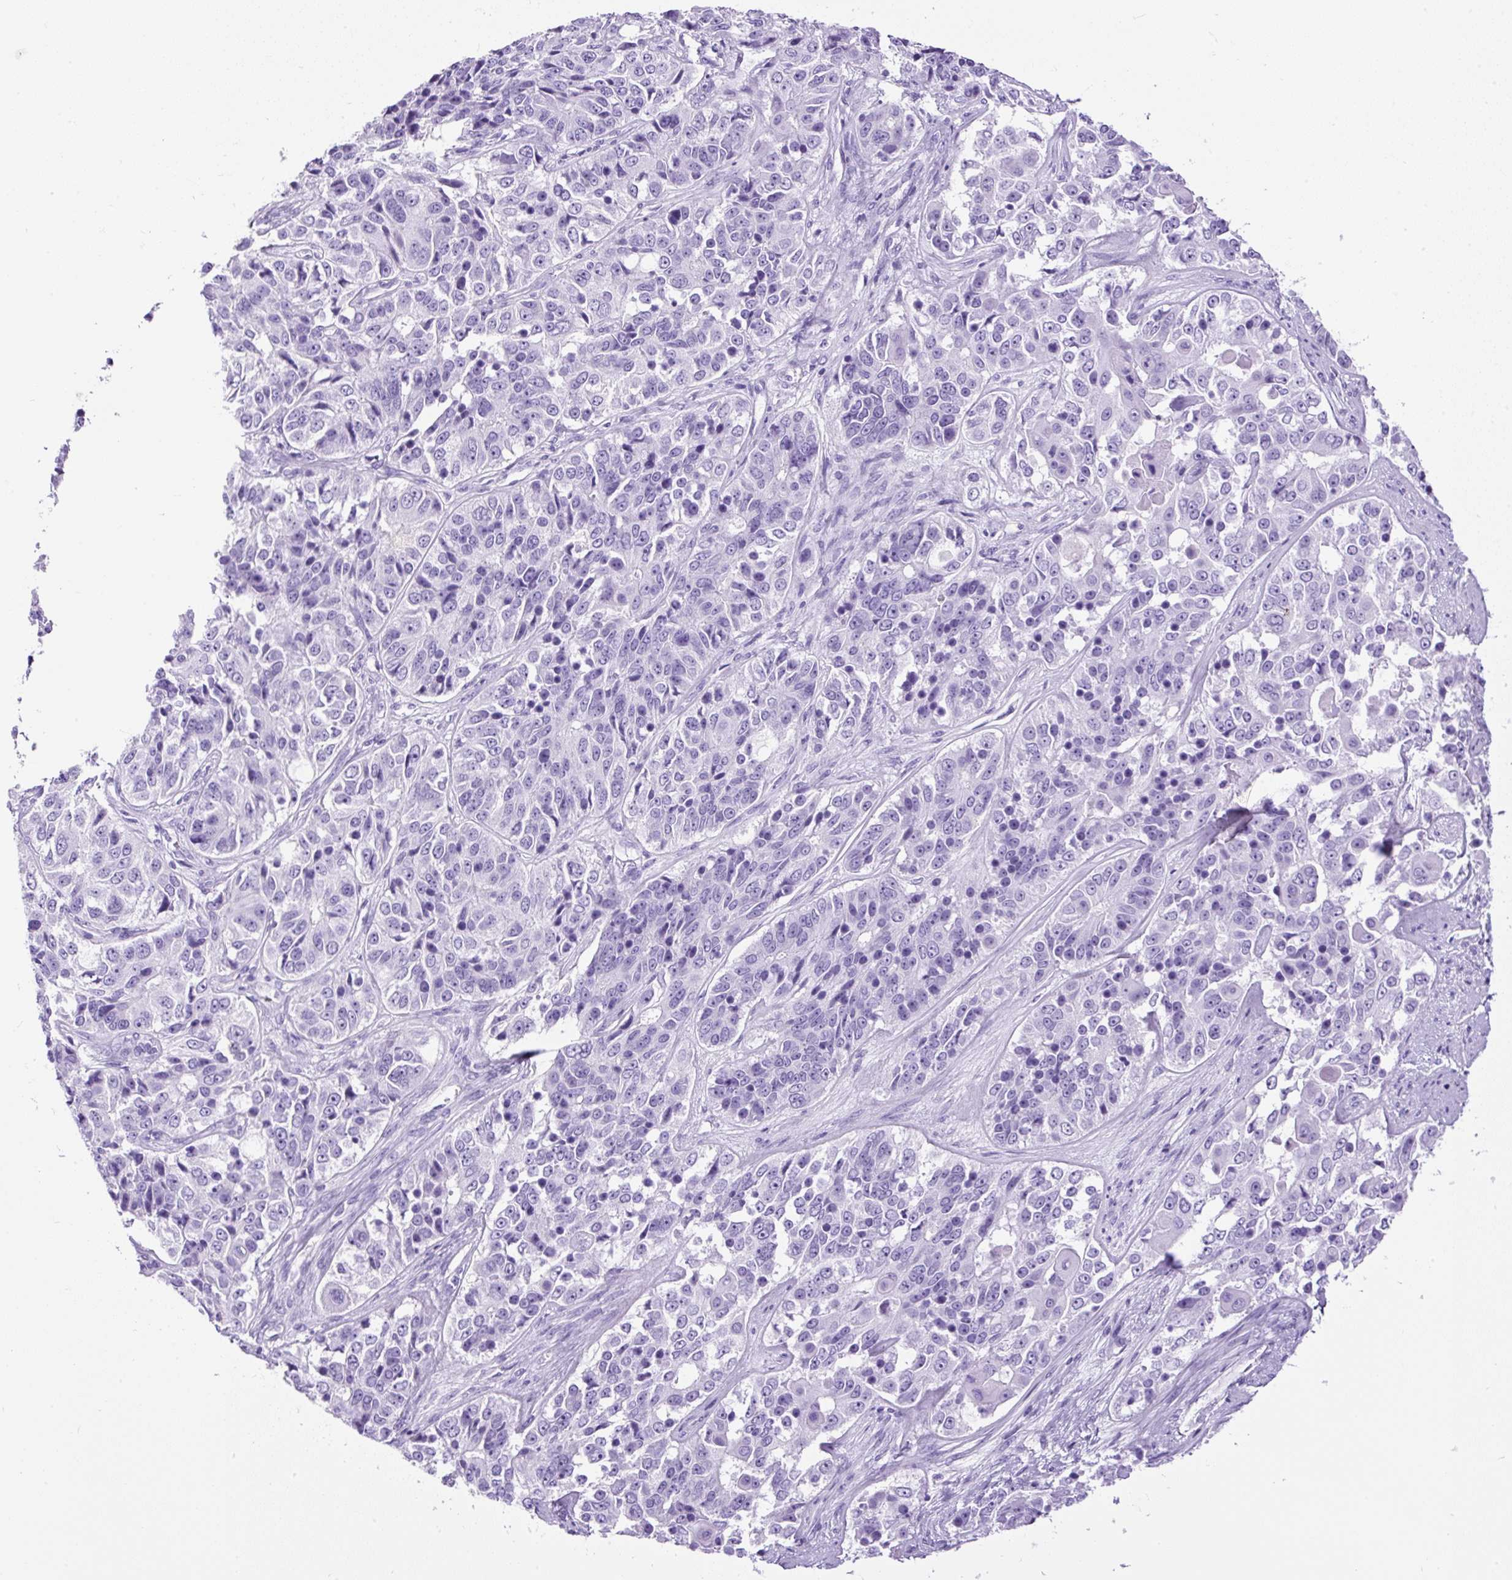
{"staining": {"intensity": "negative", "quantity": "none", "location": "none"}, "tissue": "ovarian cancer", "cell_type": "Tumor cells", "image_type": "cancer", "snomed": [{"axis": "morphology", "description": "Carcinoma, endometroid"}, {"axis": "topography", "description": "Ovary"}], "caption": "Immunohistochemical staining of ovarian cancer (endometroid carcinoma) displays no significant expression in tumor cells. The staining was performed using DAB to visualize the protein expression in brown, while the nuclei were stained in blue with hematoxylin (Magnification: 20x).", "gene": "CEL", "patient": {"sex": "female", "age": 51}}